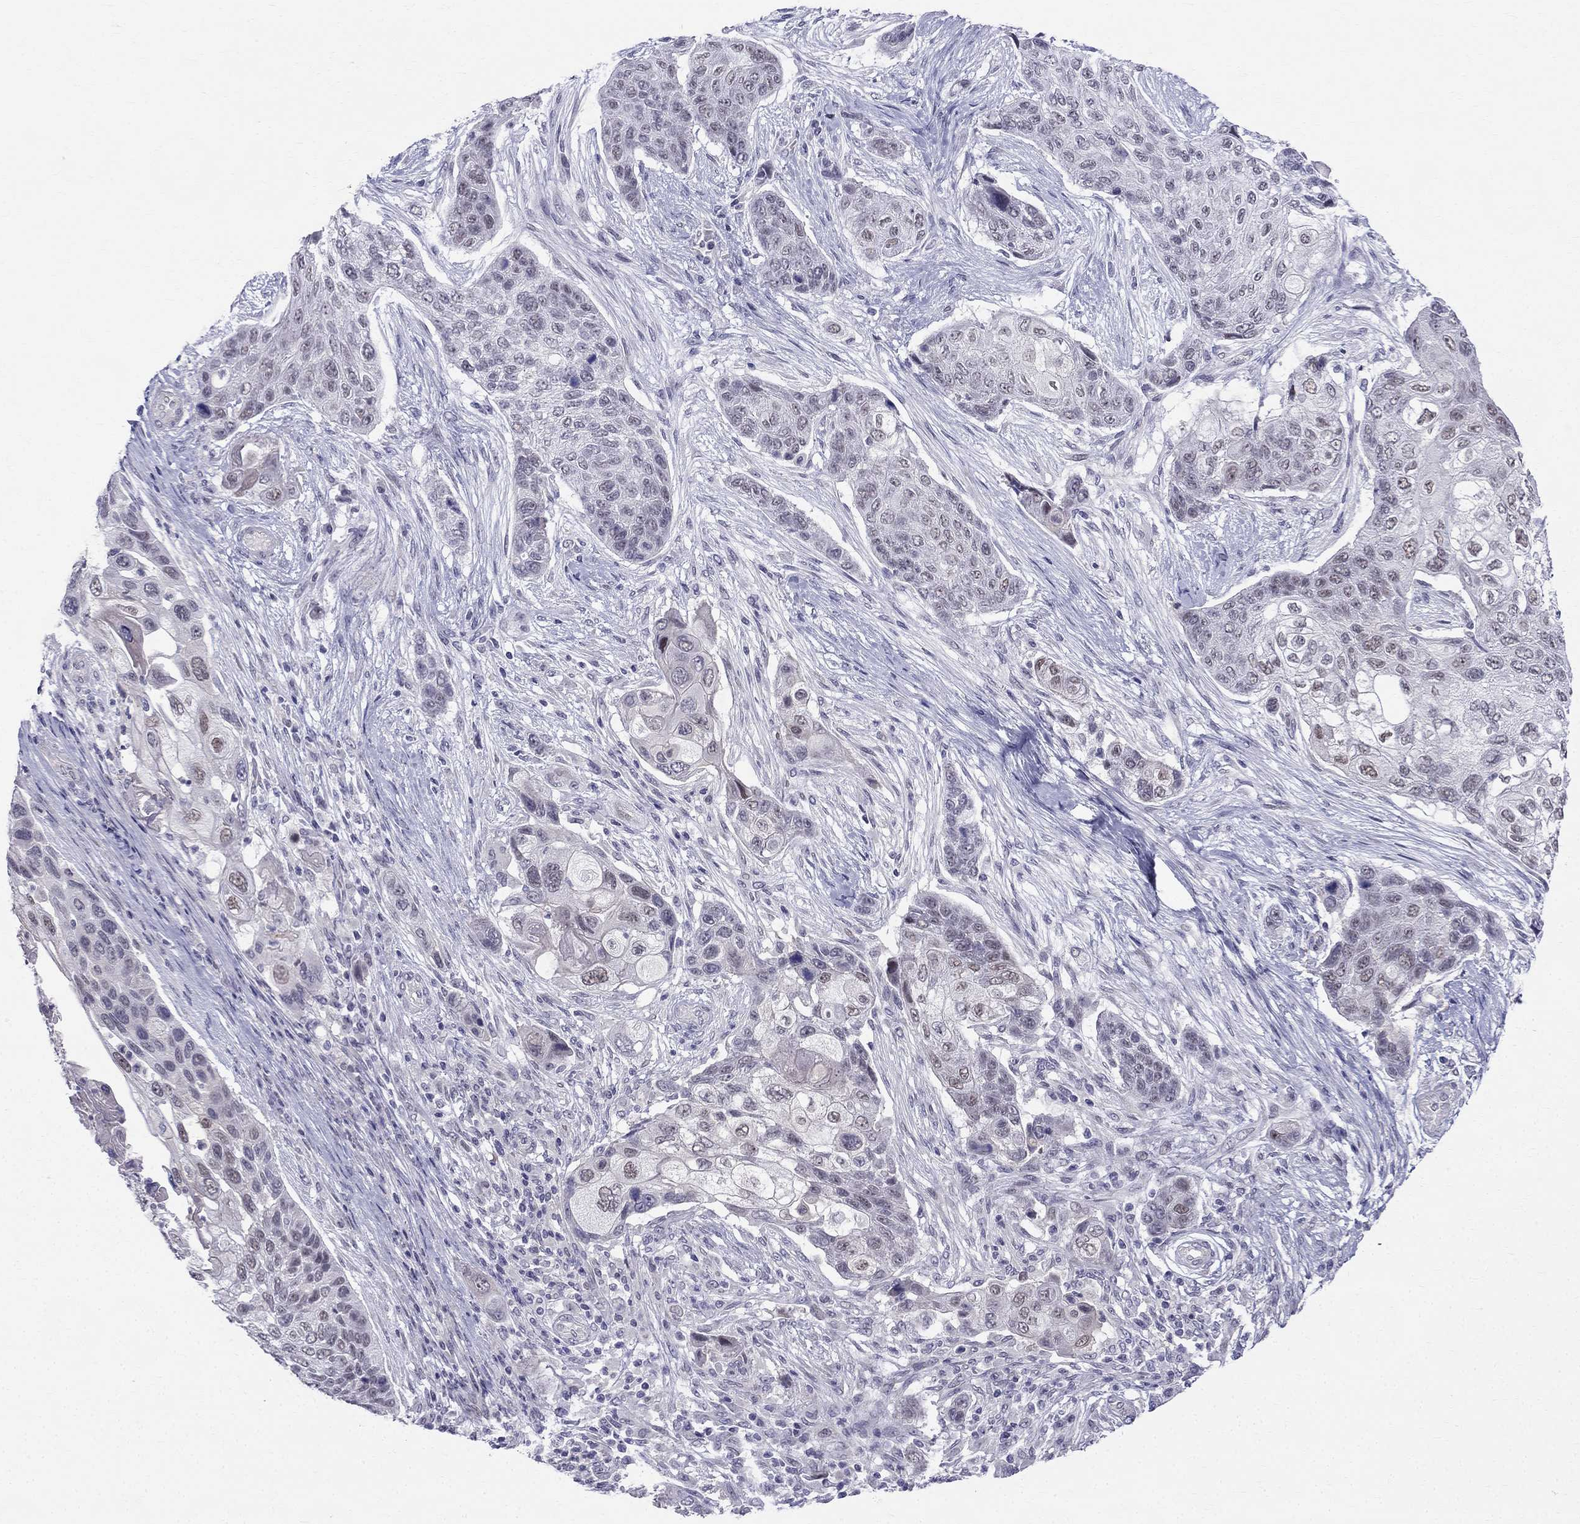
{"staining": {"intensity": "negative", "quantity": "none", "location": "none"}, "tissue": "lung cancer", "cell_type": "Tumor cells", "image_type": "cancer", "snomed": [{"axis": "morphology", "description": "Squamous cell carcinoma, NOS"}, {"axis": "topography", "description": "Lung"}], "caption": "An immunohistochemistry photomicrograph of lung cancer (squamous cell carcinoma) is shown. There is no staining in tumor cells of lung cancer (squamous cell carcinoma). (DAB (3,3'-diaminobenzidine) immunohistochemistry (IHC) with hematoxylin counter stain).", "gene": "BAG5", "patient": {"sex": "male", "age": 69}}